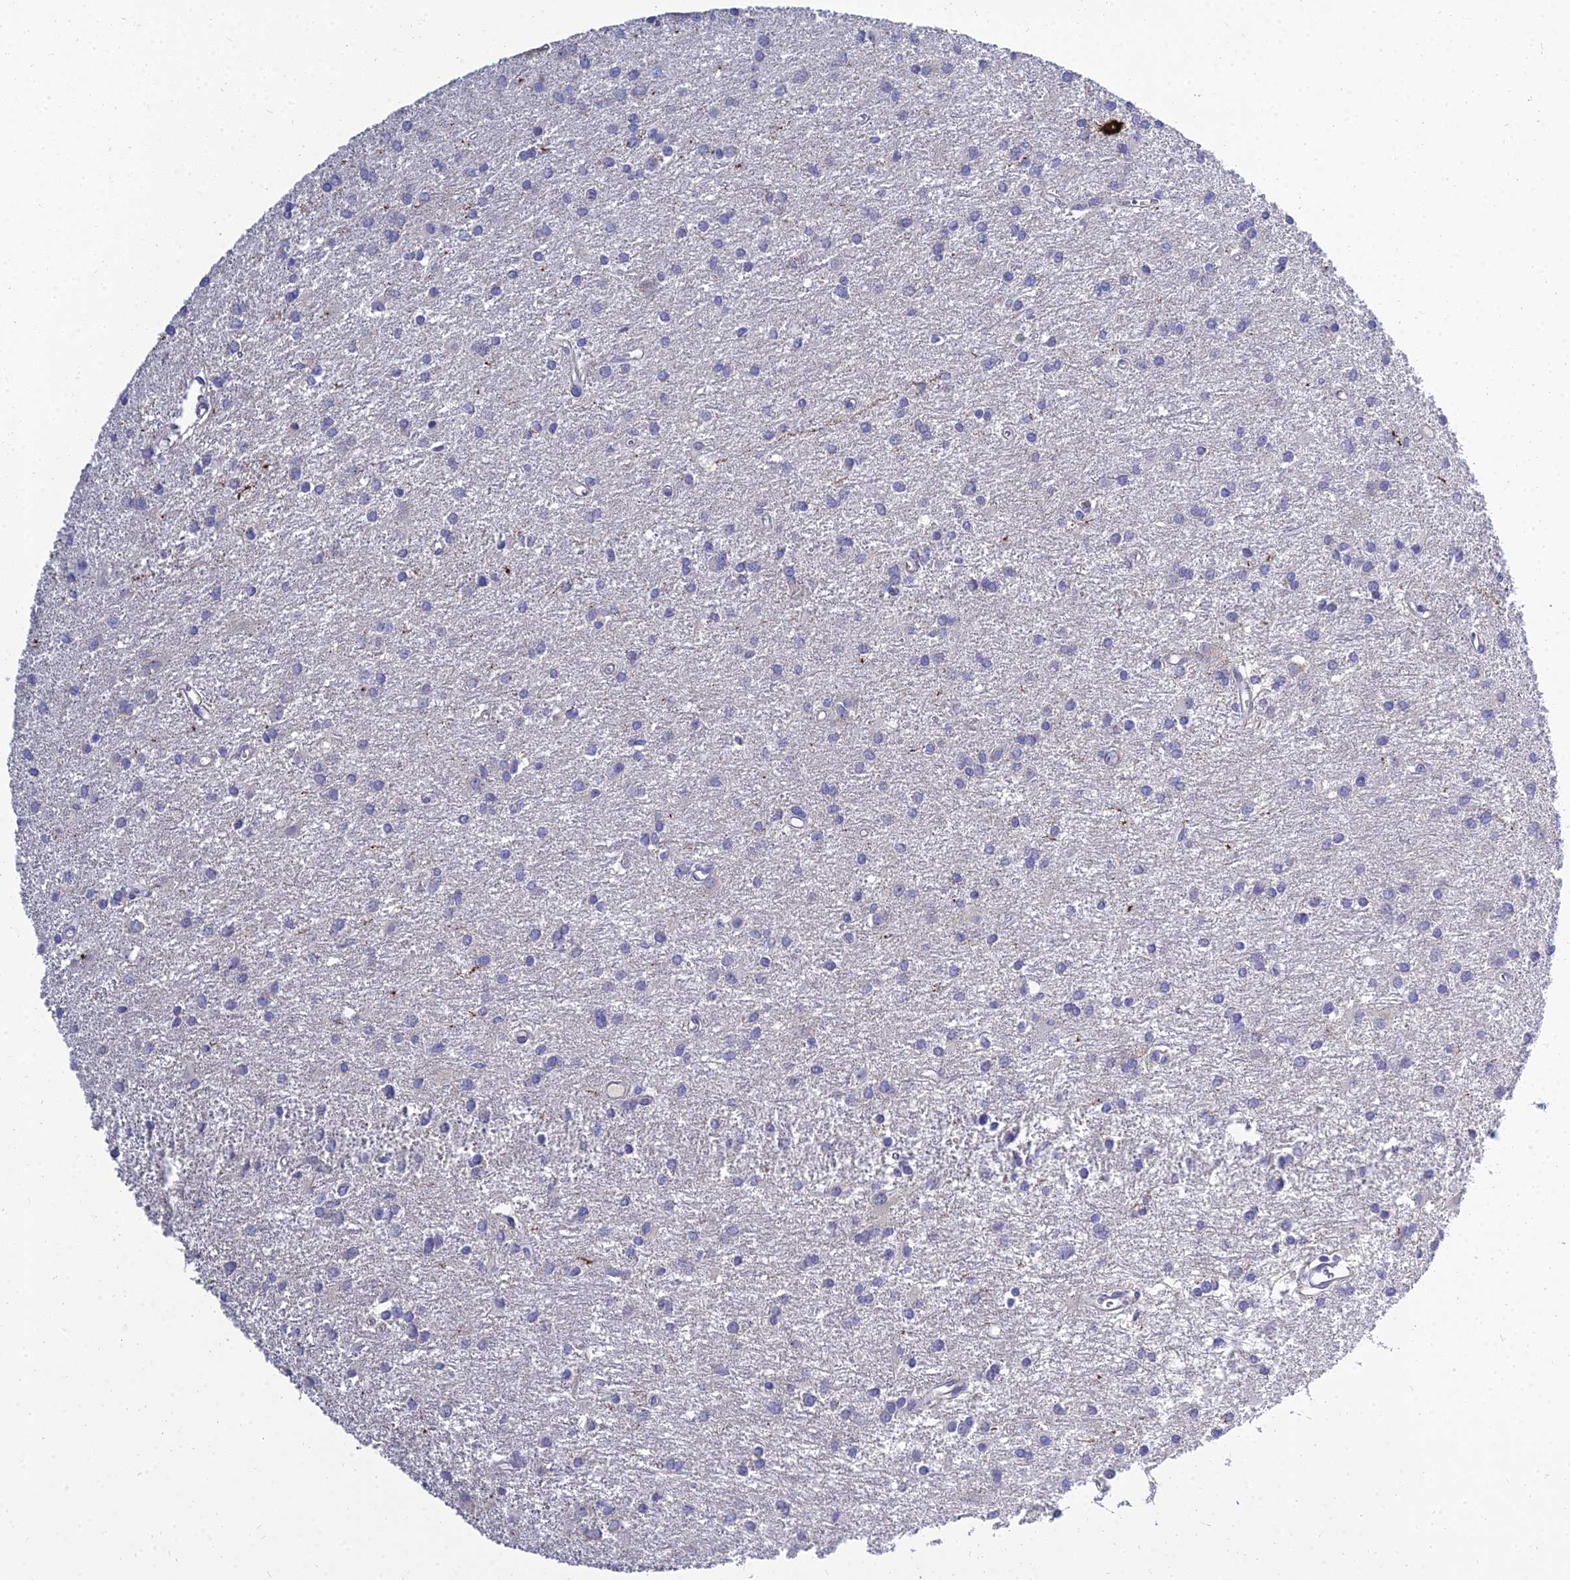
{"staining": {"intensity": "negative", "quantity": "none", "location": "none"}, "tissue": "glioma", "cell_type": "Tumor cells", "image_type": "cancer", "snomed": [{"axis": "morphology", "description": "Glioma, malignant, High grade"}, {"axis": "topography", "description": "Brain"}], "caption": "Tumor cells show no significant protein expression in malignant high-grade glioma. Brightfield microscopy of immunohistochemistry stained with DAB (3,3'-diaminobenzidine) (brown) and hematoxylin (blue), captured at high magnification.", "gene": "NPY", "patient": {"sex": "female", "age": 50}}